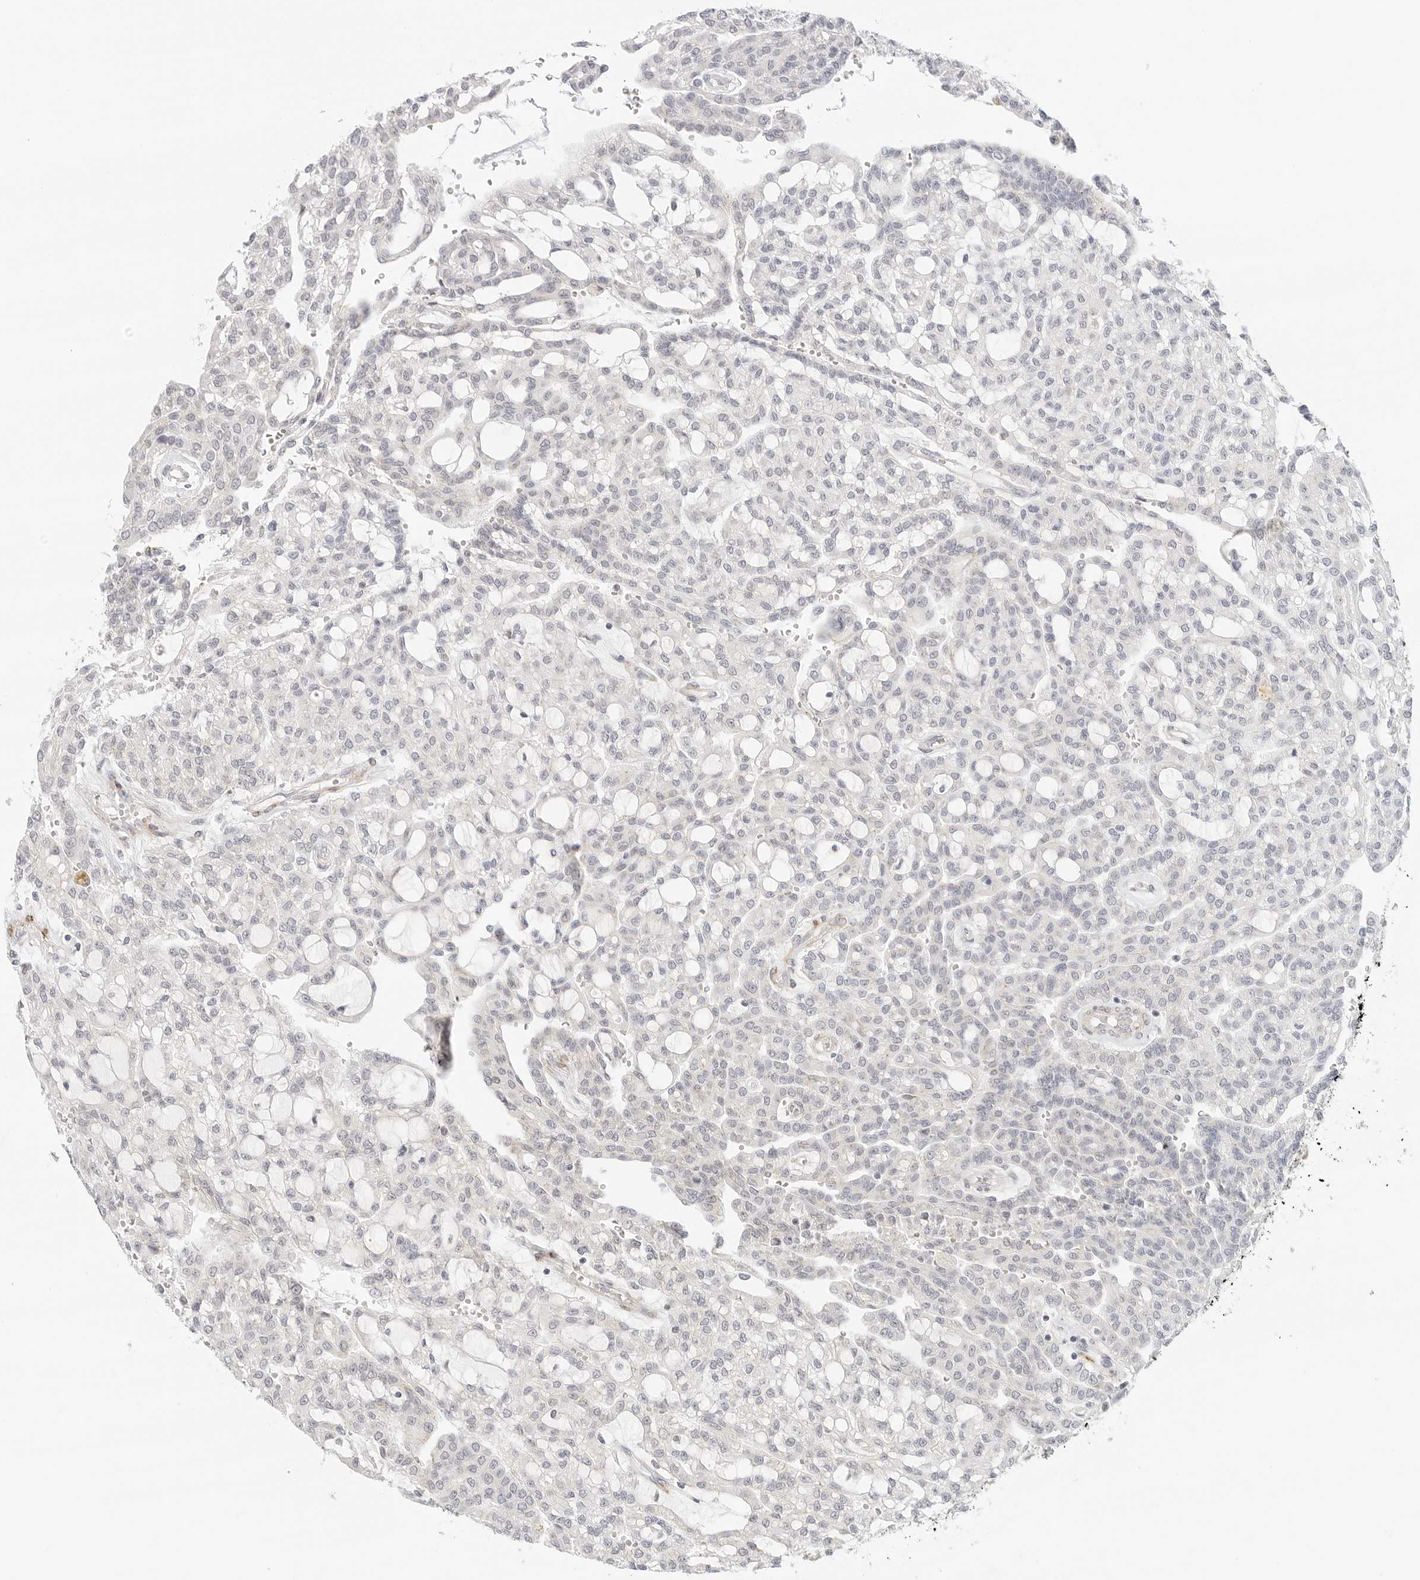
{"staining": {"intensity": "negative", "quantity": "none", "location": "none"}, "tissue": "renal cancer", "cell_type": "Tumor cells", "image_type": "cancer", "snomed": [{"axis": "morphology", "description": "Adenocarcinoma, NOS"}, {"axis": "topography", "description": "Kidney"}], "caption": "The micrograph reveals no staining of tumor cells in renal cancer. (DAB IHC with hematoxylin counter stain).", "gene": "PCDH19", "patient": {"sex": "male", "age": 63}}